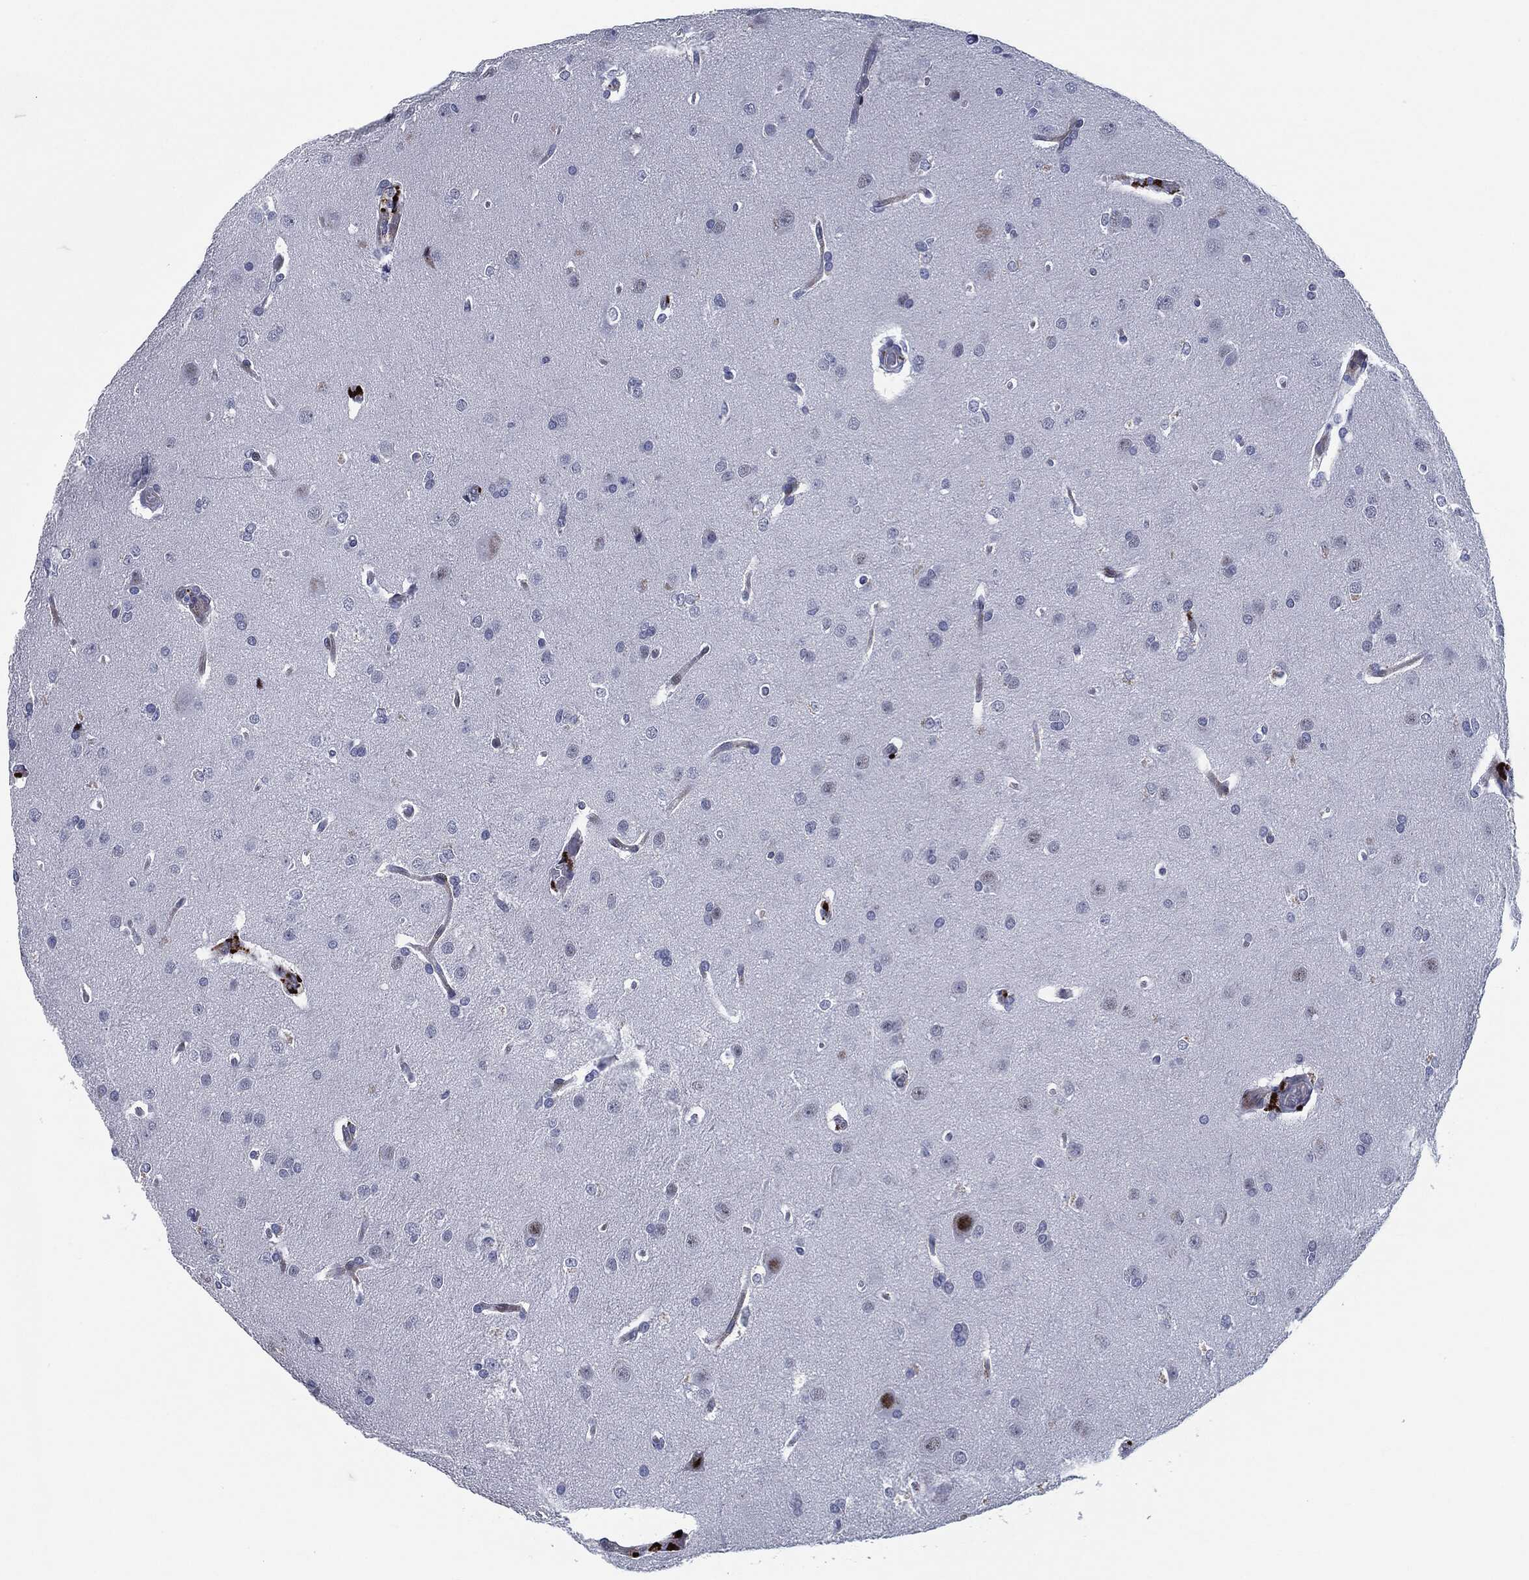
{"staining": {"intensity": "negative", "quantity": "none", "location": "none"}, "tissue": "glioma", "cell_type": "Tumor cells", "image_type": "cancer", "snomed": [{"axis": "morphology", "description": "Glioma, malignant, Low grade"}, {"axis": "topography", "description": "Brain"}], "caption": "DAB (3,3'-diaminobenzidine) immunohistochemical staining of human malignant low-grade glioma shows no significant expression in tumor cells. The staining was performed using DAB (3,3'-diaminobenzidine) to visualize the protein expression in brown, while the nuclei were stained in blue with hematoxylin (Magnification: 20x).", "gene": "MPO", "patient": {"sex": "female", "age": 32}}